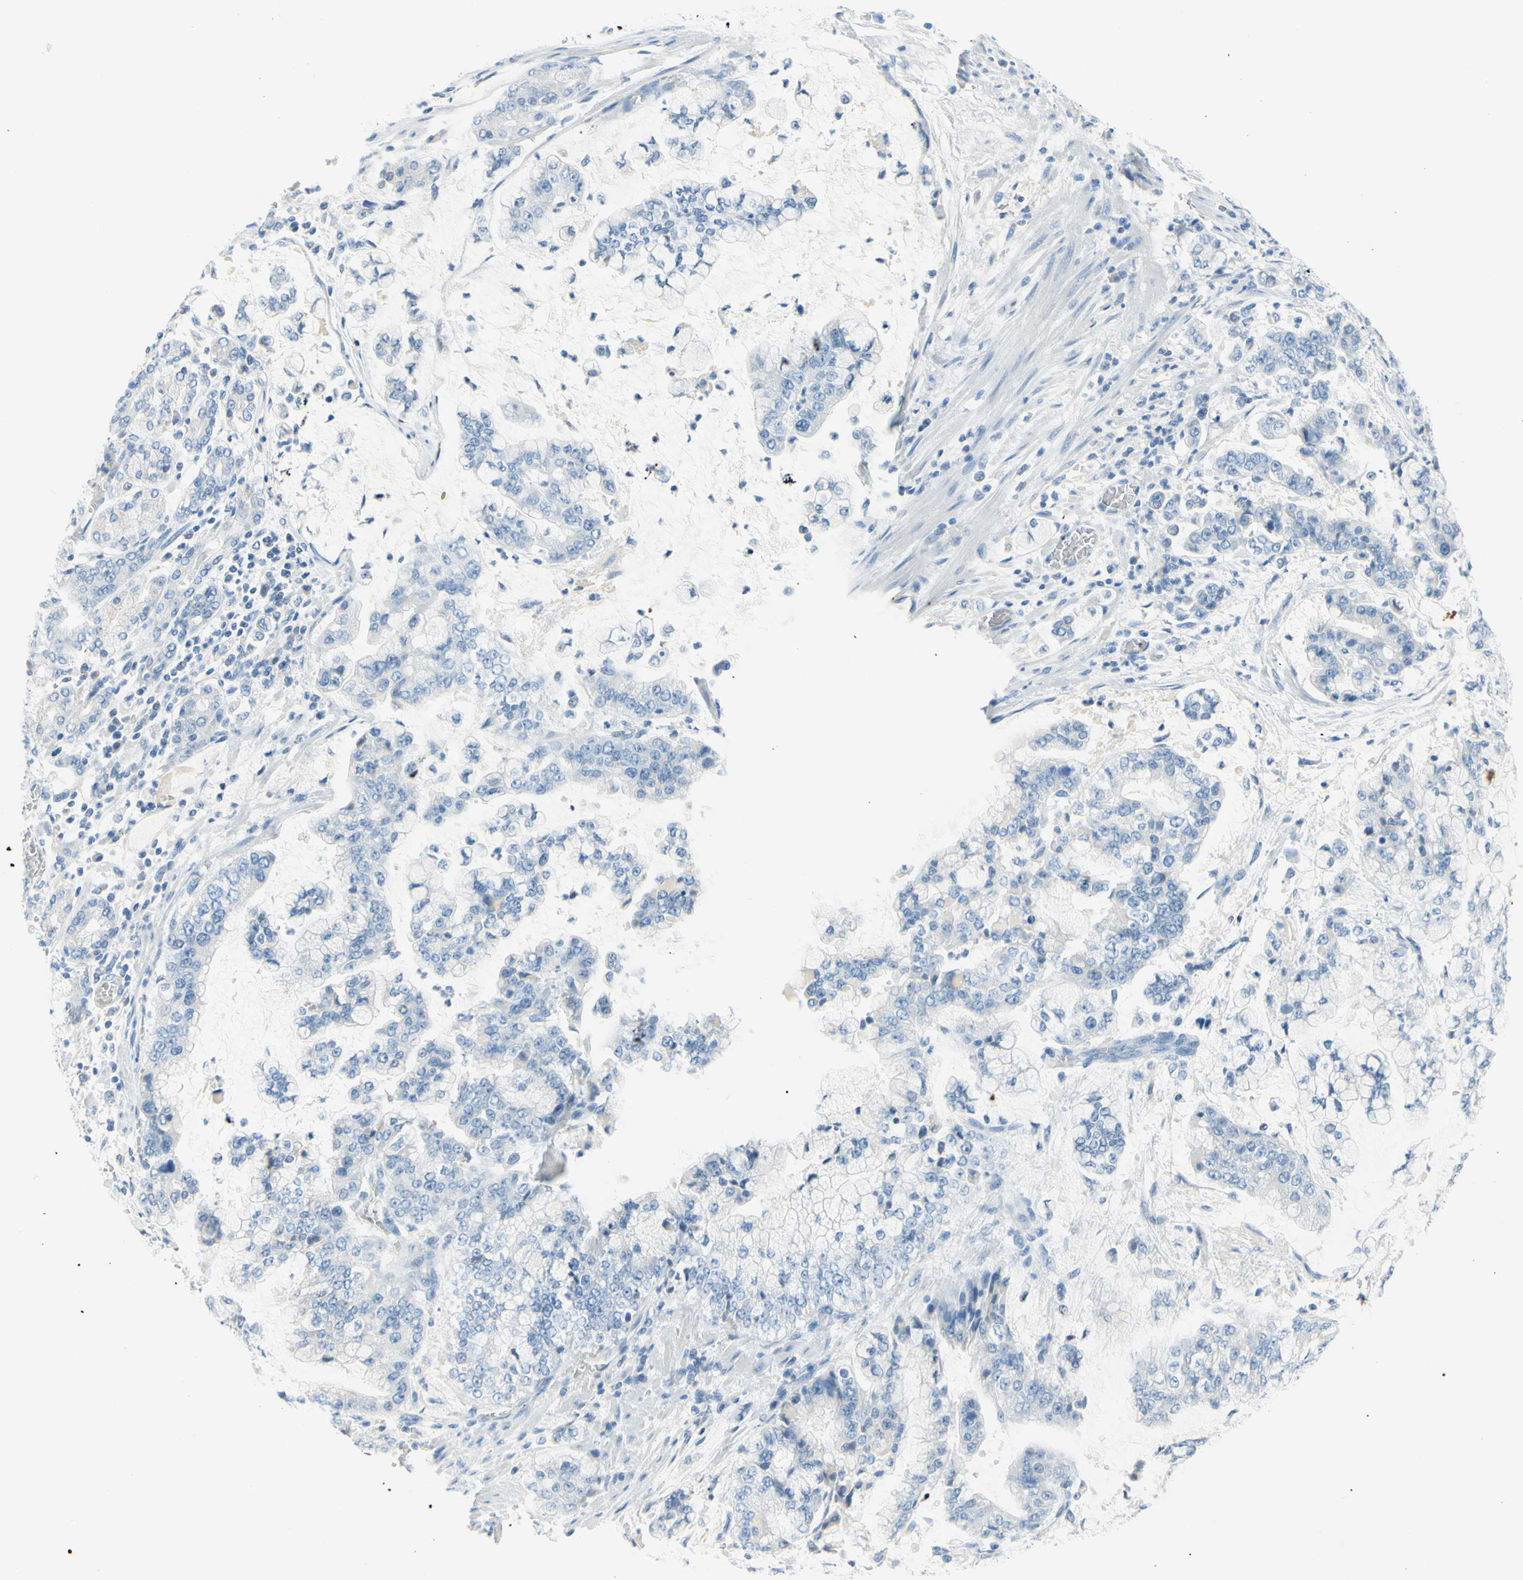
{"staining": {"intensity": "negative", "quantity": "none", "location": "none"}, "tissue": "stomach cancer", "cell_type": "Tumor cells", "image_type": "cancer", "snomed": [{"axis": "morphology", "description": "Normal tissue, NOS"}, {"axis": "morphology", "description": "Adenocarcinoma, NOS"}, {"axis": "topography", "description": "Stomach, upper"}, {"axis": "topography", "description": "Stomach"}], "caption": "An immunohistochemistry image of stomach cancer is shown. There is no staining in tumor cells of stomach cancer.", "gene": "DCT", "patient": {"sex": "male", "age": 76}}